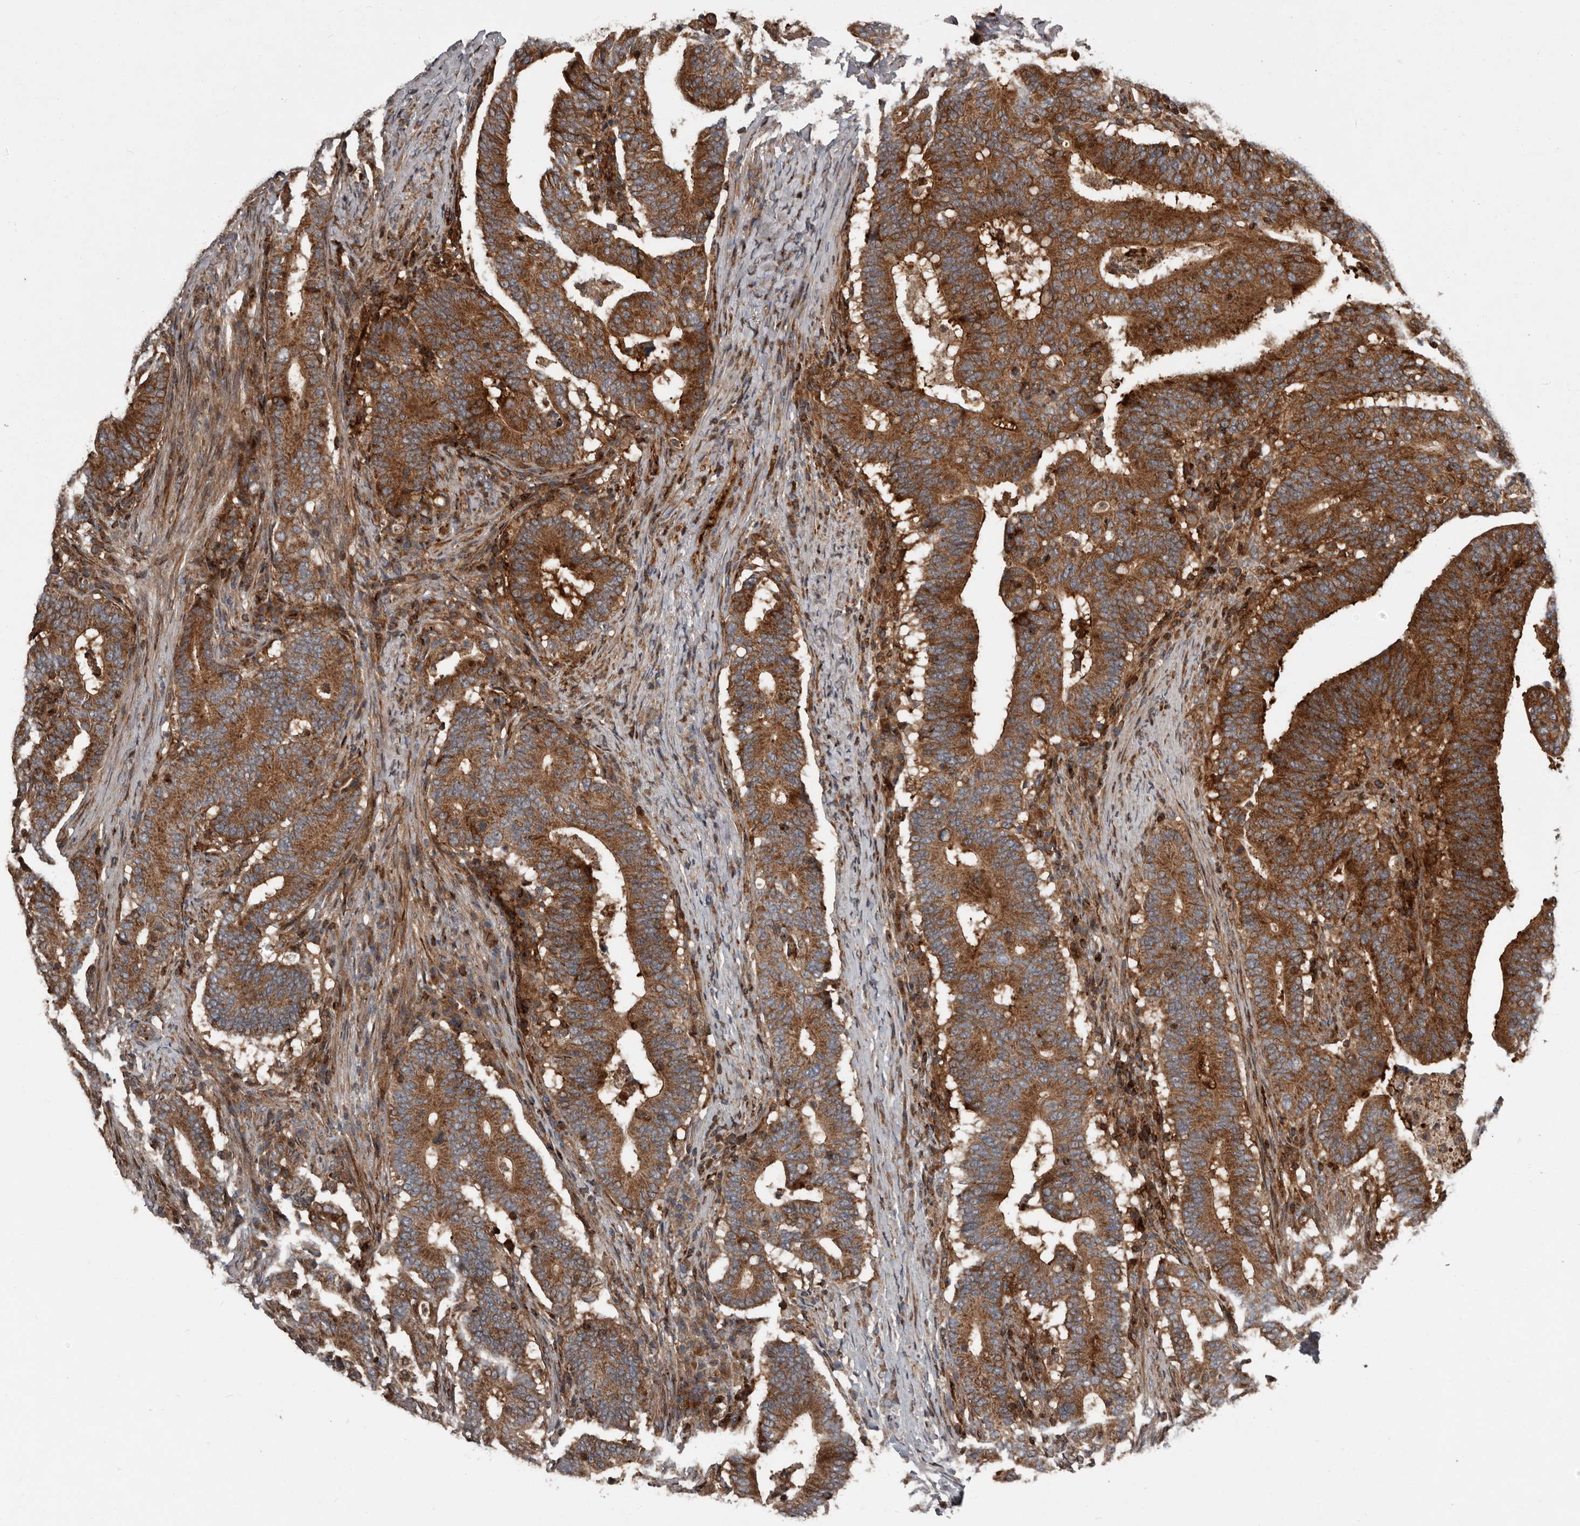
{"staining": {"intensity": "strong", "quantity": ">75%", "location": "cytoplasmic/membranous"}, "tissue": "colorectal cancer", "cell_type": "Tumor cells", "image_type": "cancer", "snomed": [{"axis": "morphology", "description": "Adenocarcinoma, NOS"}, {"axis": "topography", "description": "Colon"}], "caption": "Immunohistochemical staining of colorectal adenocarcinoma exhibits high levels of strong cytoplasmic/membranous protein expression in about >75% of tumor cells. The staining is performed using DAB brown chromogen to label protein expression. The nuclei are counter-stained blue using hematoxylin.", "gene": "FBXO31", "patient": {"sex": "female", "age": 66}}